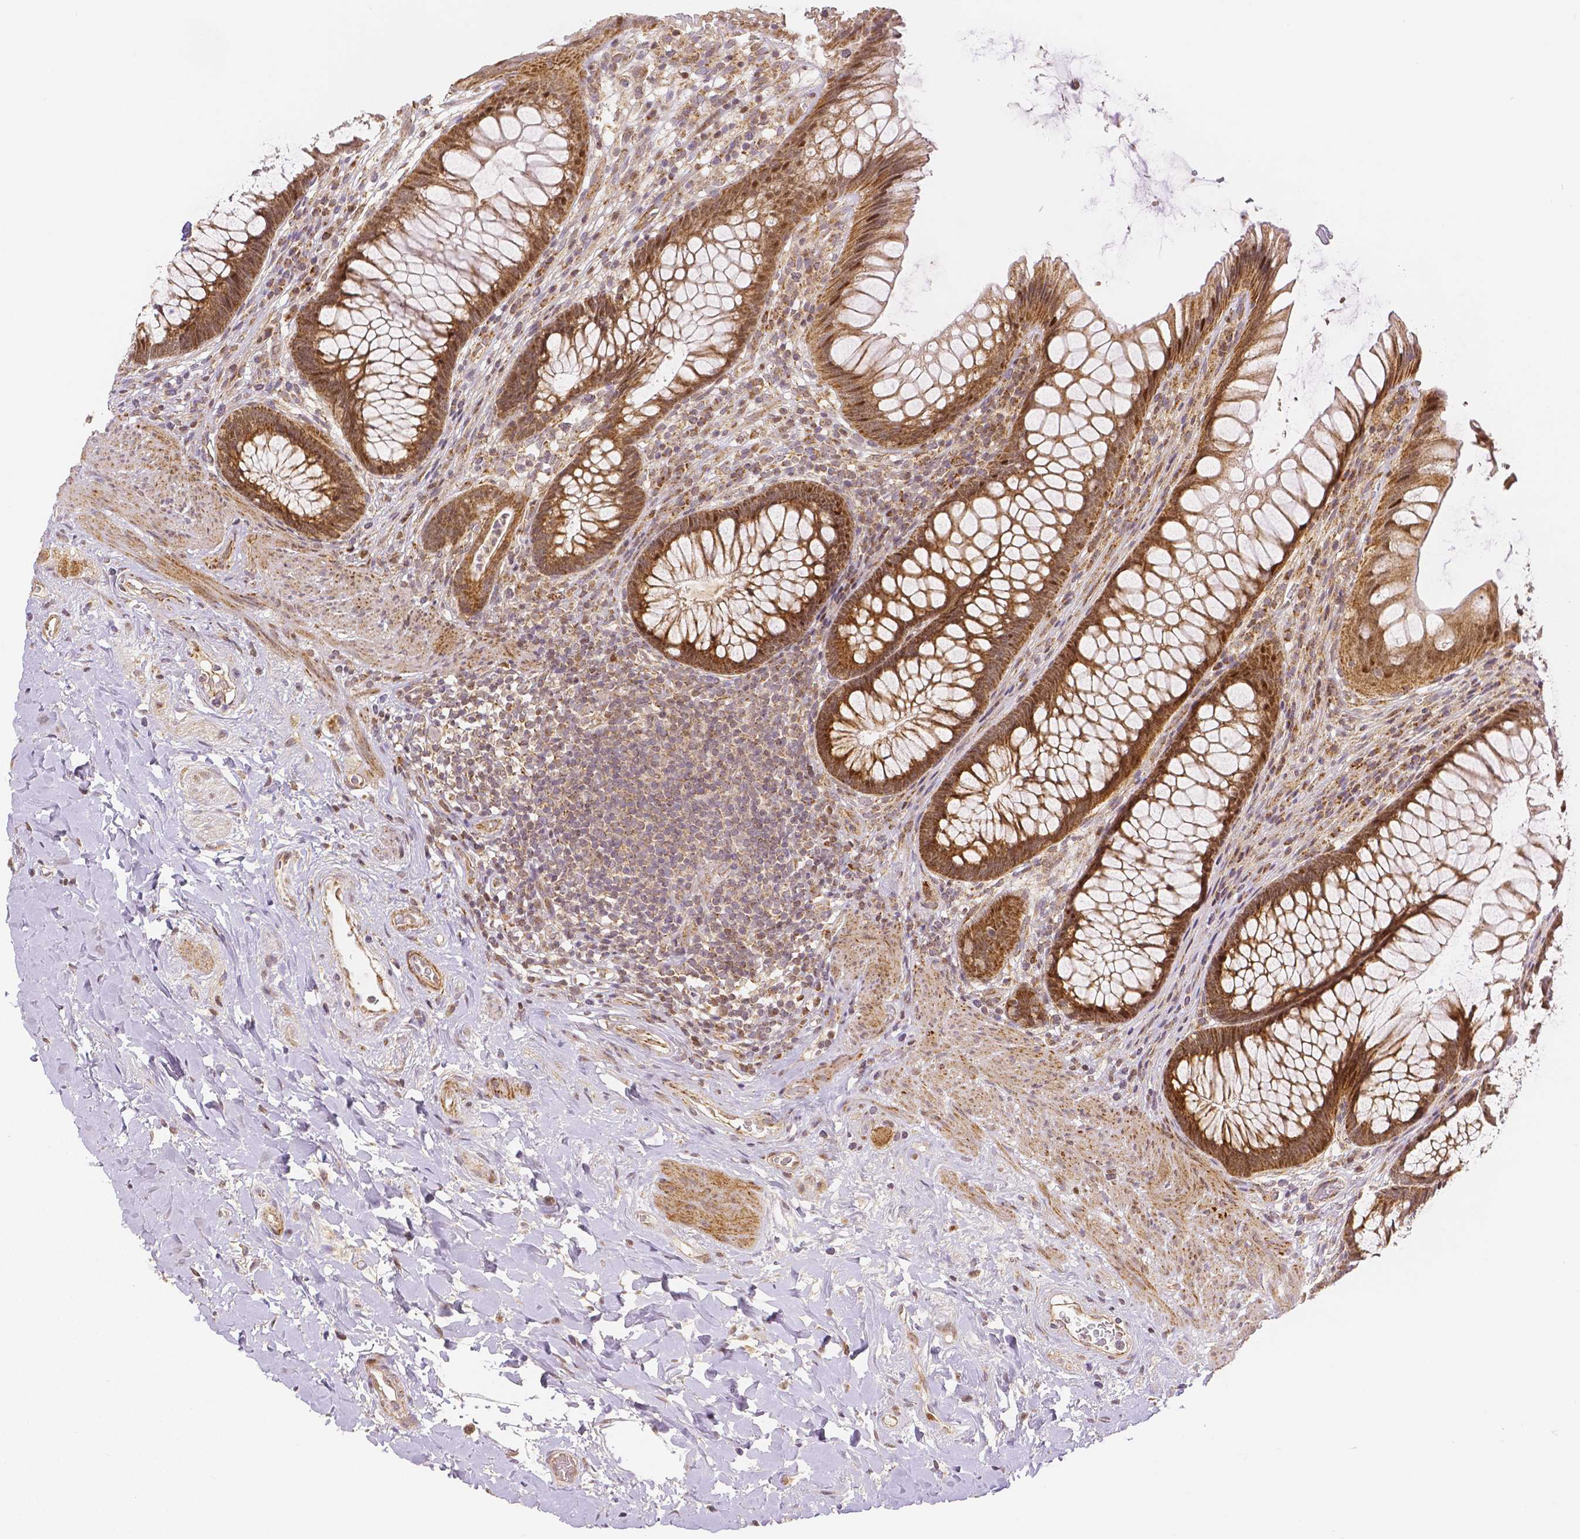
{"staining": {"intensity": "moderate", "quantity": ">75%", "location": "cytoplasmic/membranous,nuclear"}, "tissue": "rectum", "cell_type": "Glandular cells", "image_type": "normal", "snomed": [{"axis": "morphology", "description": "Normal tissue, NOS"}, {"axis": "topography", "description": "Rectum"}], "caption": "IHC staining of unremarkable rectum, which displays medium levels of moderate cytoplasmic/membranous,nuclear expression in about >75% of glandular cells indicating moderate cytoplasmic/membranous,nuclear protein expression. The staining was performed using DAB (brown) for protein detection and nuclei were counterstained in hematoxylin (blue).", "gene": "RHOT1", "patient": {"sex": "male", "age": 53}}